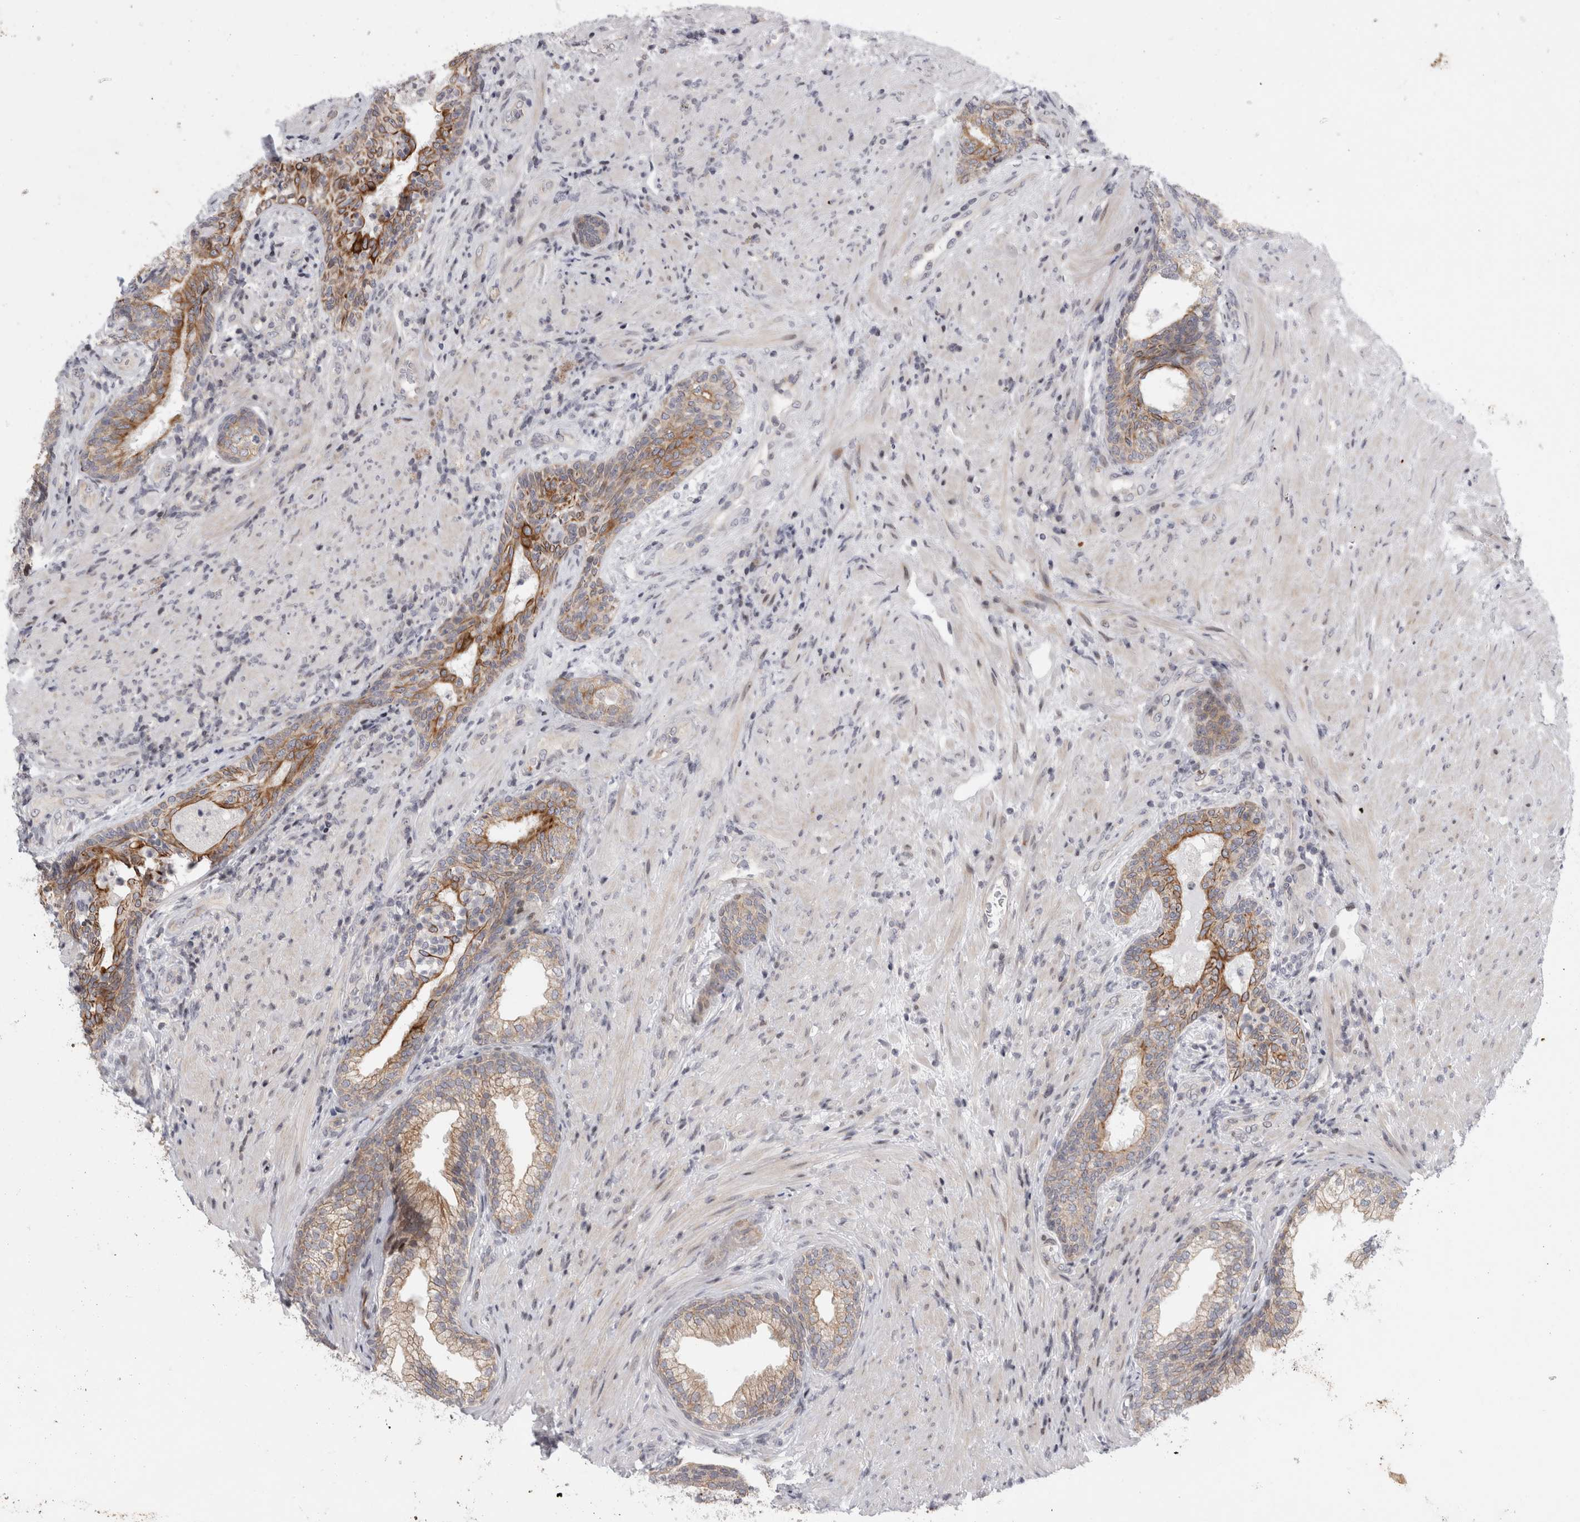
{"staining": {"intensity": "moderate", "quantity": ">75%", "location": "cytoplasmic/membranous"}, "tissue": "prostate", "cell_type": "Glandular cells", "image_type": "normal", "snomed": [{"axis": "morphology", "description": "Normal tissue, NOS"}, {"axis": "topography", "description": "Prostate"}], "caption": "Immunohistochemistry (IHC) micrograph of normal human prostate stained for a protein (brown), which displays medium levels of moderate cytoplasmic/membranous positivity in approximately >75% of glandular cells.", "gene": "UTP25", "patient": {"sex": "male", "age": 76}}